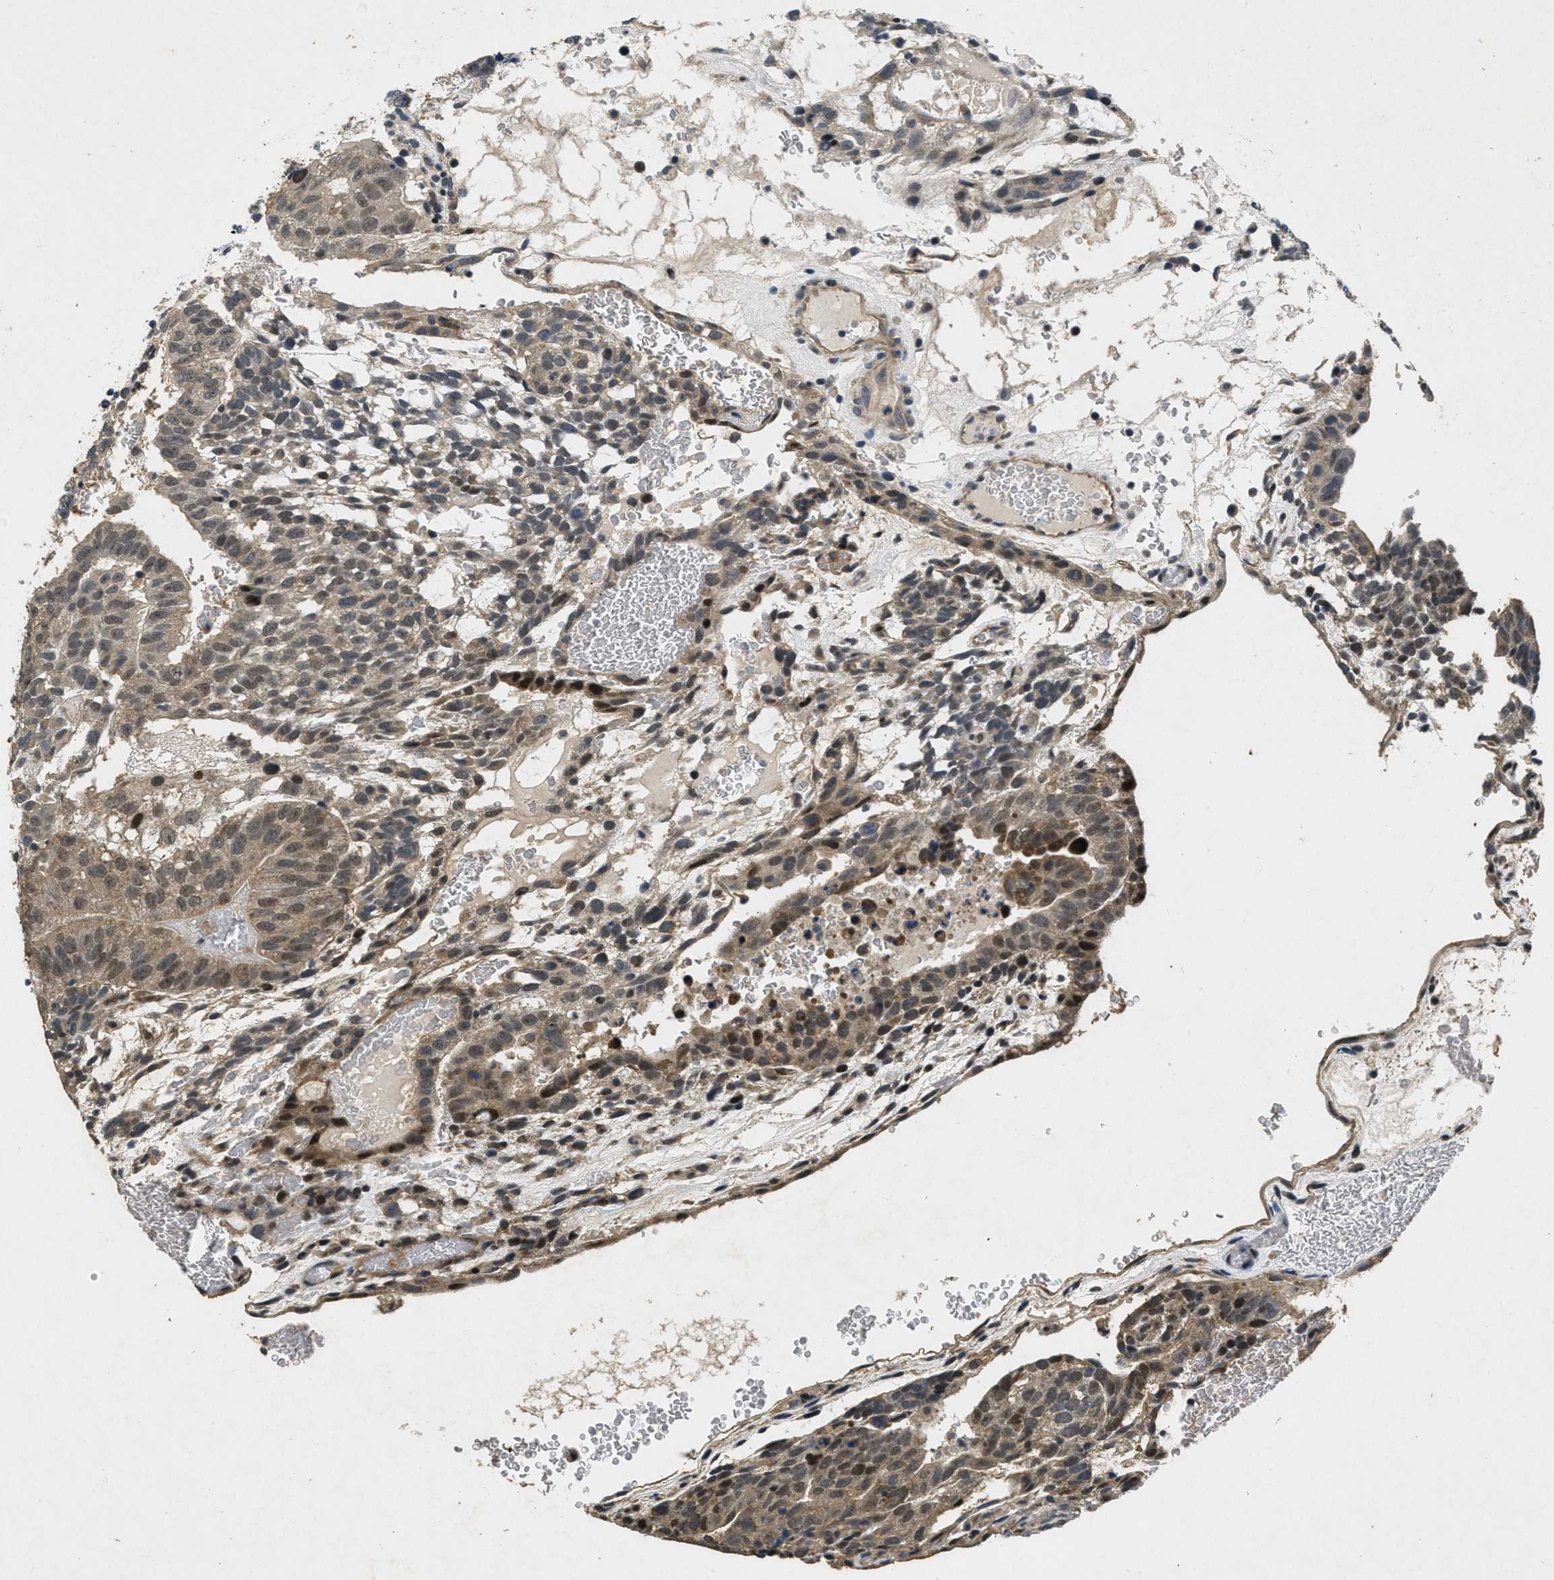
{"staining": {"intensity": "weak", "quantity": ">75%", "location": "cytoplasmic/membranous,nuclear"}, "tissue": "testis cancer", "cell_type": "Tumor cells", "image_type": "cancer", "snomed": [{"axis": "morphology", "description": "Seminoma, NOS"}, {"axis": "morphology", "description": "Carcinoma, Embryonal, NOS"}, {"axis": "topography", "description": "Testis"}], "caption": "Seminoma (testis) stained with a protein marker exhibits weak staining in tumor cells.", "gene": "PAPOLG", "patient": {"sex": "male", "age": 52}}